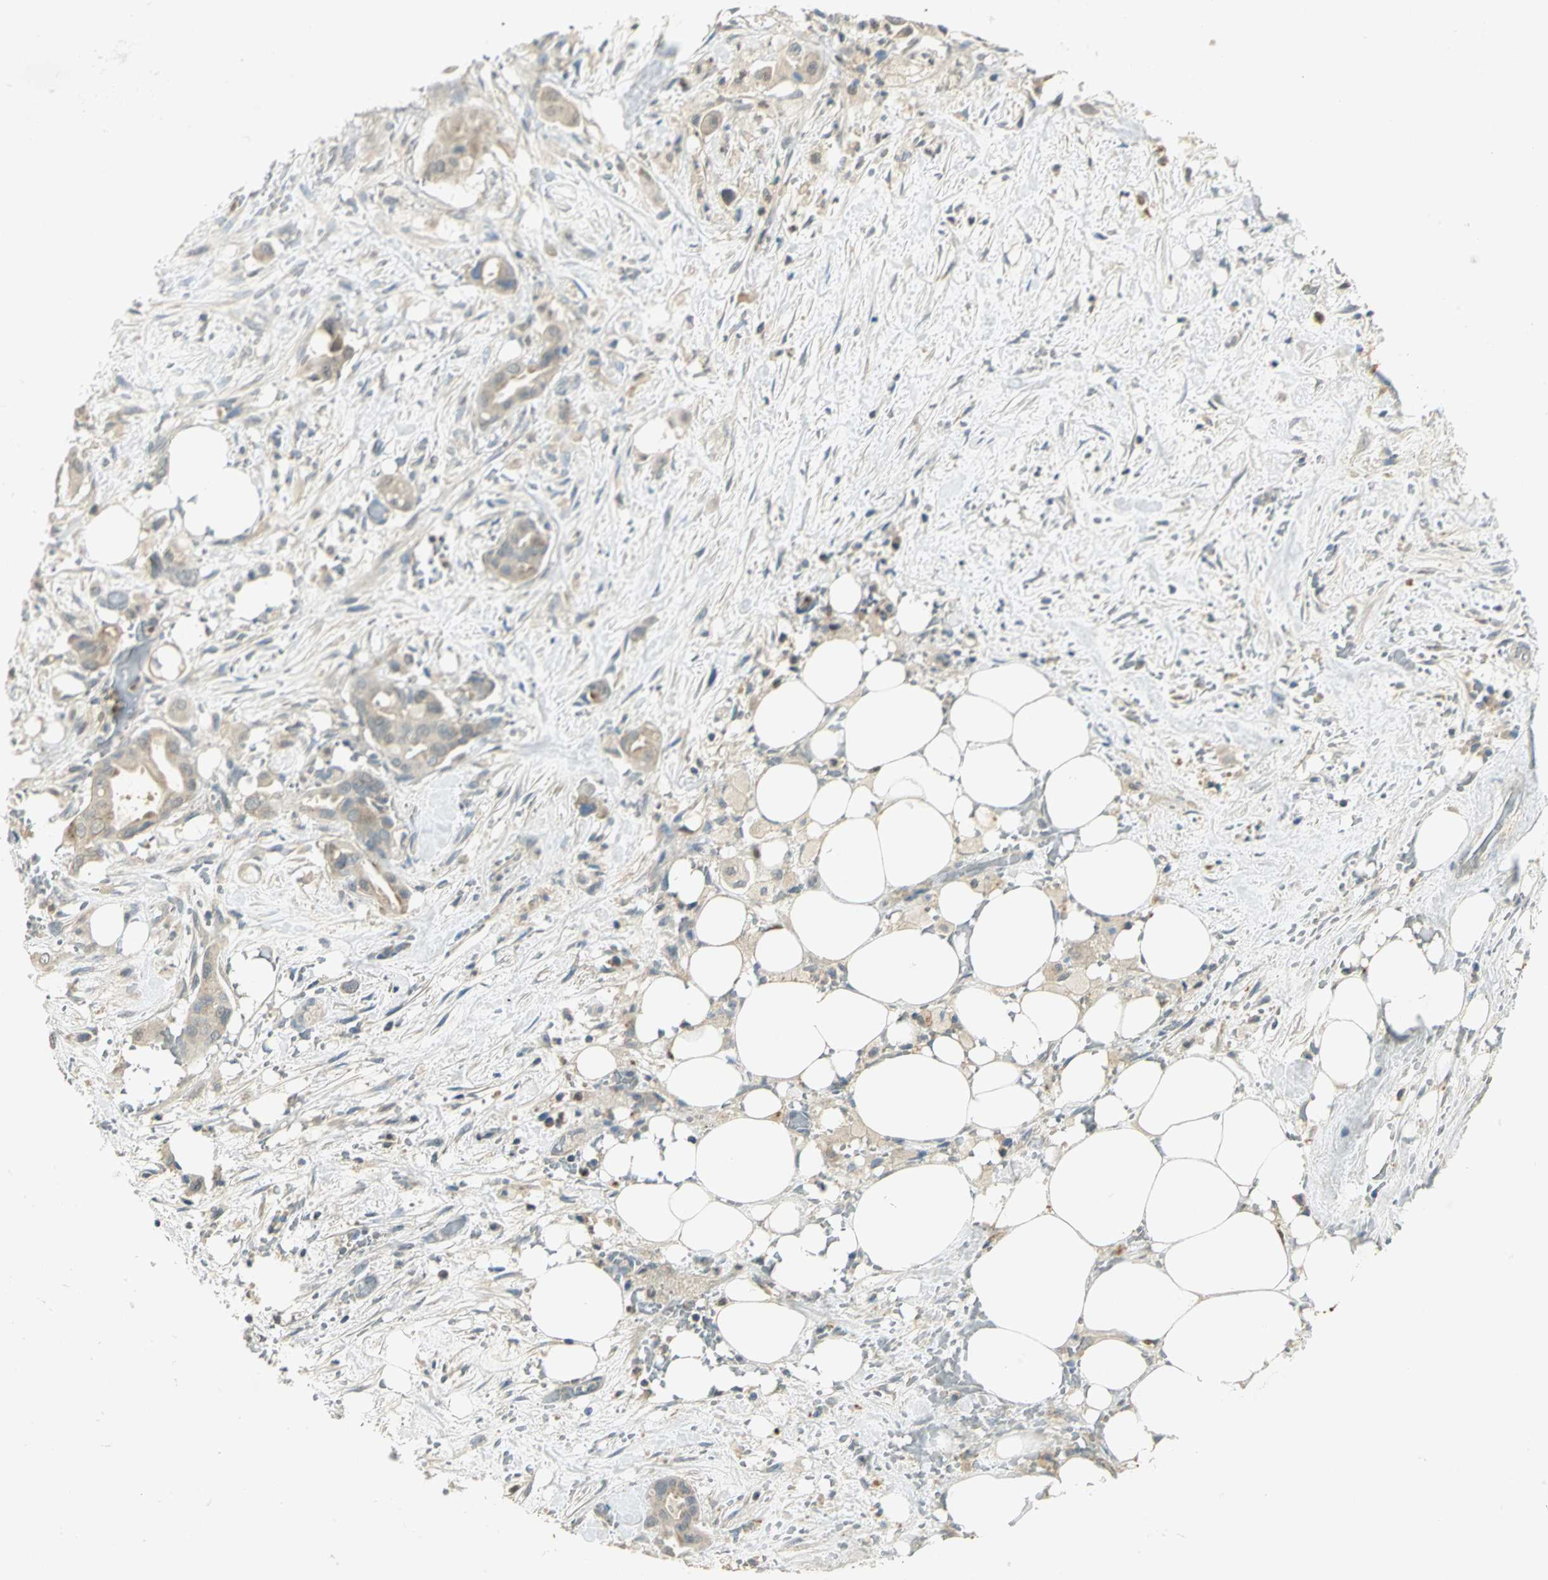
{"staining": {"intensity": "weak", "quantity": "25%-75%", "location": "cytoplasmic/membranous"}, "tissue": "liver cancer", "cell_type": "Tumor cells", "image_type": "cancer", "snomed": [{"axis": "morphology", "description": "Cholangiocarcinoma"}, {"axis": "topography", "description": "Liver"}], "caption": "Protein expression analysis of human liver cholangiocarcinoma reveals weak cytoplasmic/membranous staining in about 25%-75% of tumor cells.", "gene": "BIRC2", "patient": {"sex": "female", "age": 68}}